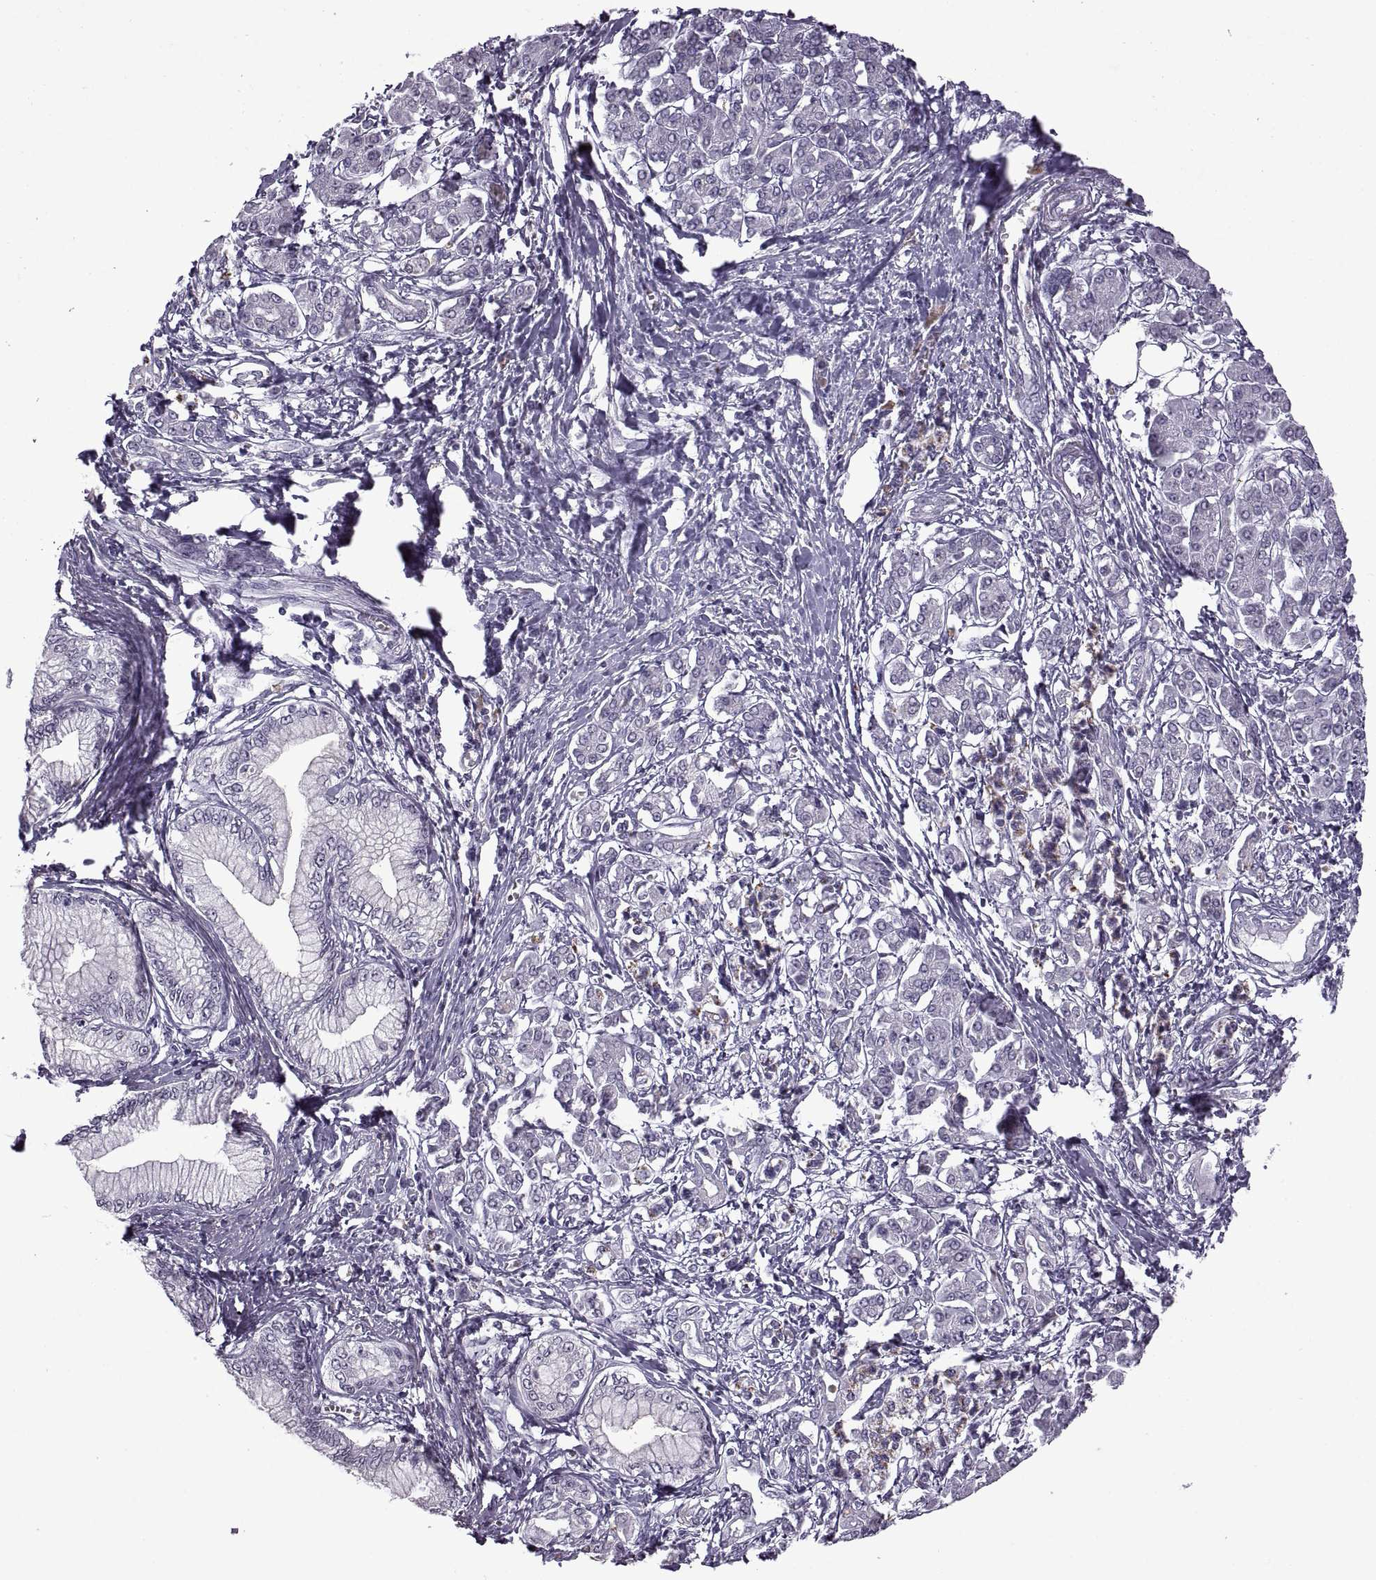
{"staining": {"intensity": "negative", "quantity": "none", "location": "none"}, "tissue": "pancreatic cancer", "cell_type": "Tumor cells", "image_type": "cancer", "snomed": [{"axis": "morphology", "description": "Adenocarcinoma, NOS"}, {"axis": "topography", "description": "Pancreas"}], "caption": "High magnification brightfield microscopy of adenocarcinoma (pancreatic) stained with DAB (brown) and counterstained with hematoxylin (blue): tumor cells show no significant positivity.", "gene": "SINHCAF", "patient": {"sex": "female", "age": 68}}